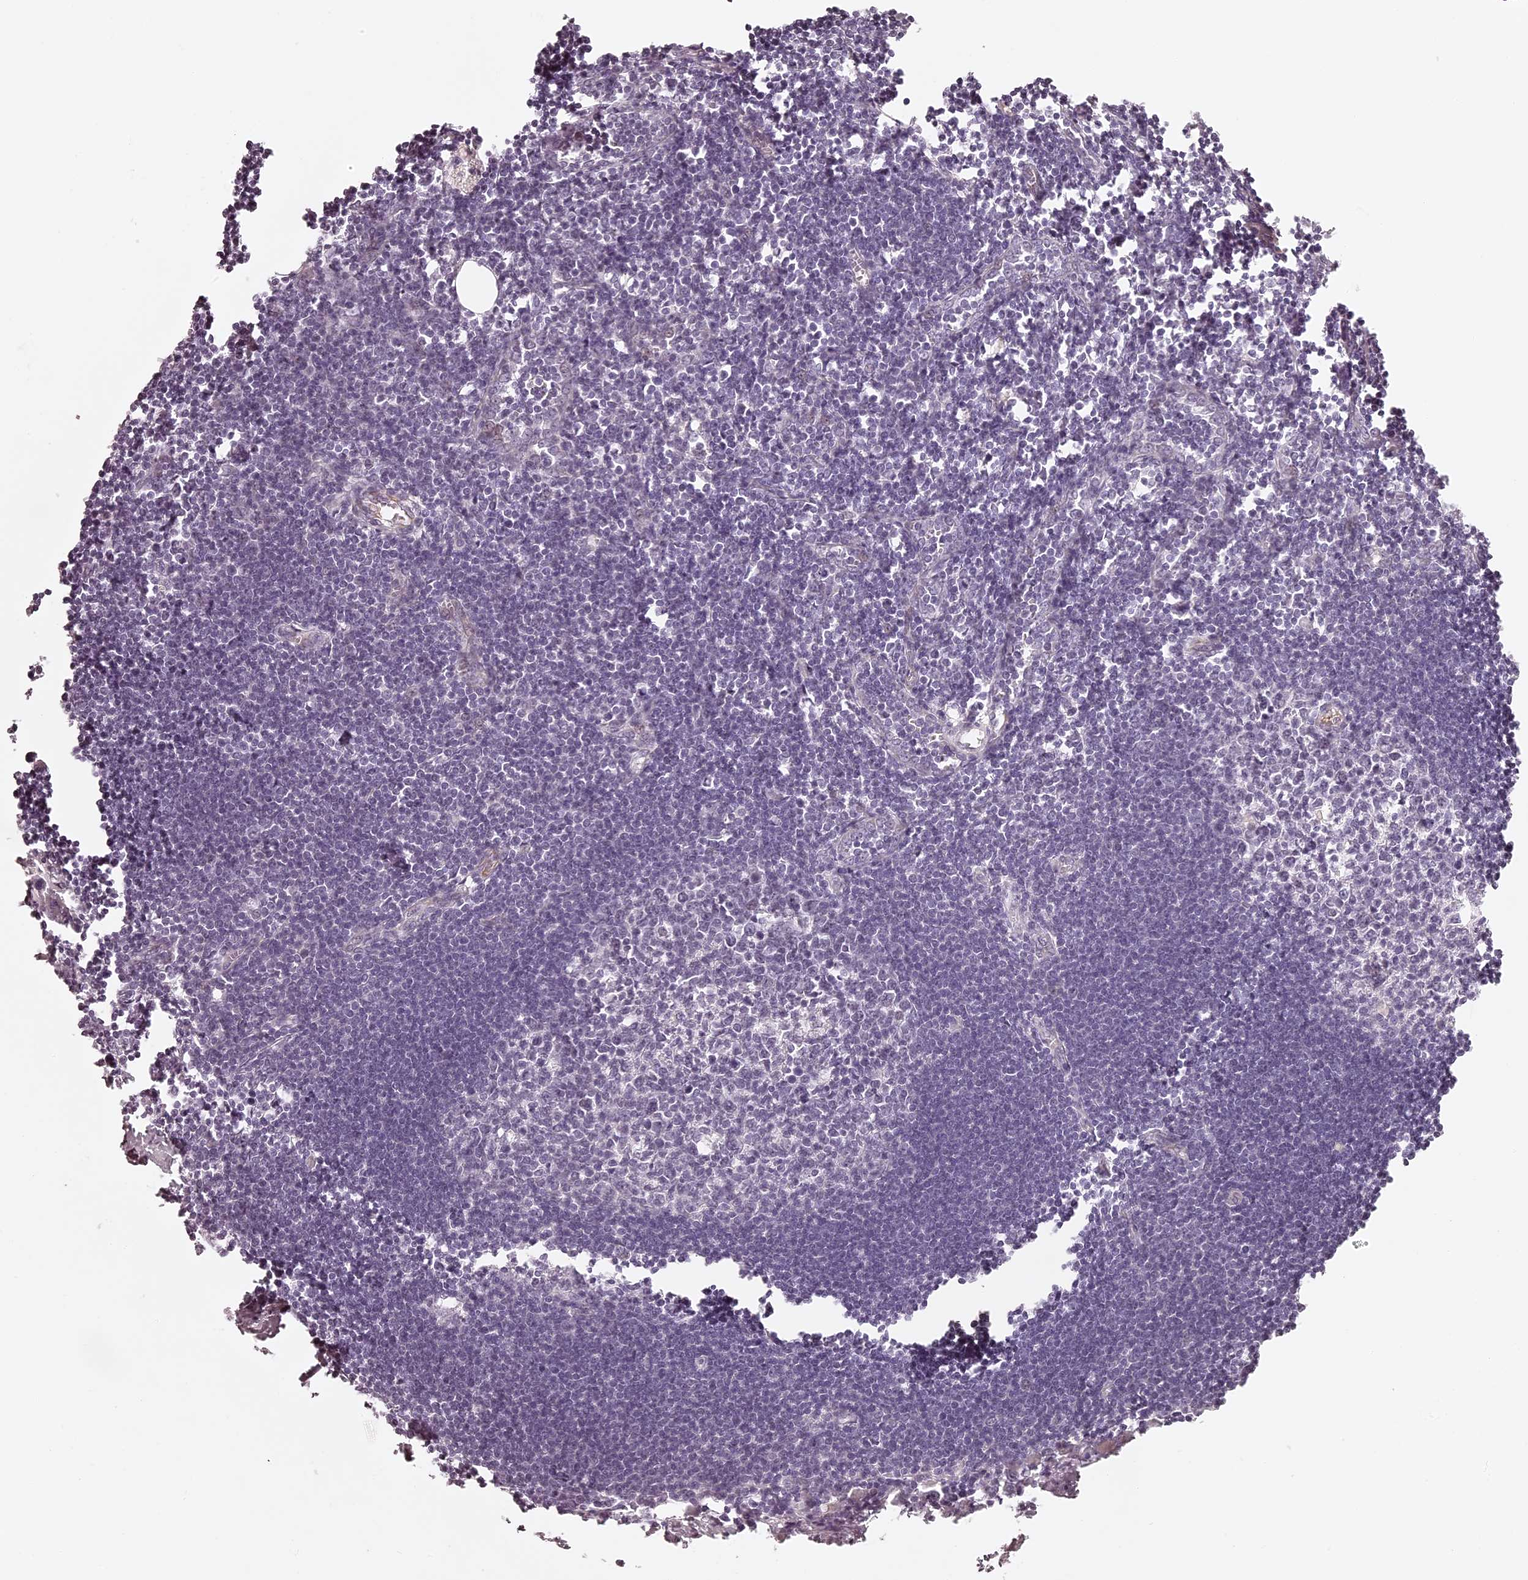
{"staining": {"intensity": "negative", "quantity": "none", "location": "none"}, "tissue": "lymph node", "cell_type": "Germinal center cells", "image_type": "normal", "snomed": [{"axis": "morphology", "description": "Normal tissue, NOS"}, {"axis": "morphology", "description": "Malignant melanoma, Metastatic site"}, {"axis": "topography", "description": "Lymph node"}], "caption": "Immunohistochemistry (IHC) of normal lymph node displays no staining in germinal center cells. The staining was performed using DAB (3,3'-diaminobenzidine) to visualize the protein expression in brown, while the nuclei were stained in blue with hematoxylin (Magnification: 20x).", "gene": "ELAPOR1", "patient": {"sex": "male", "age": 41}}